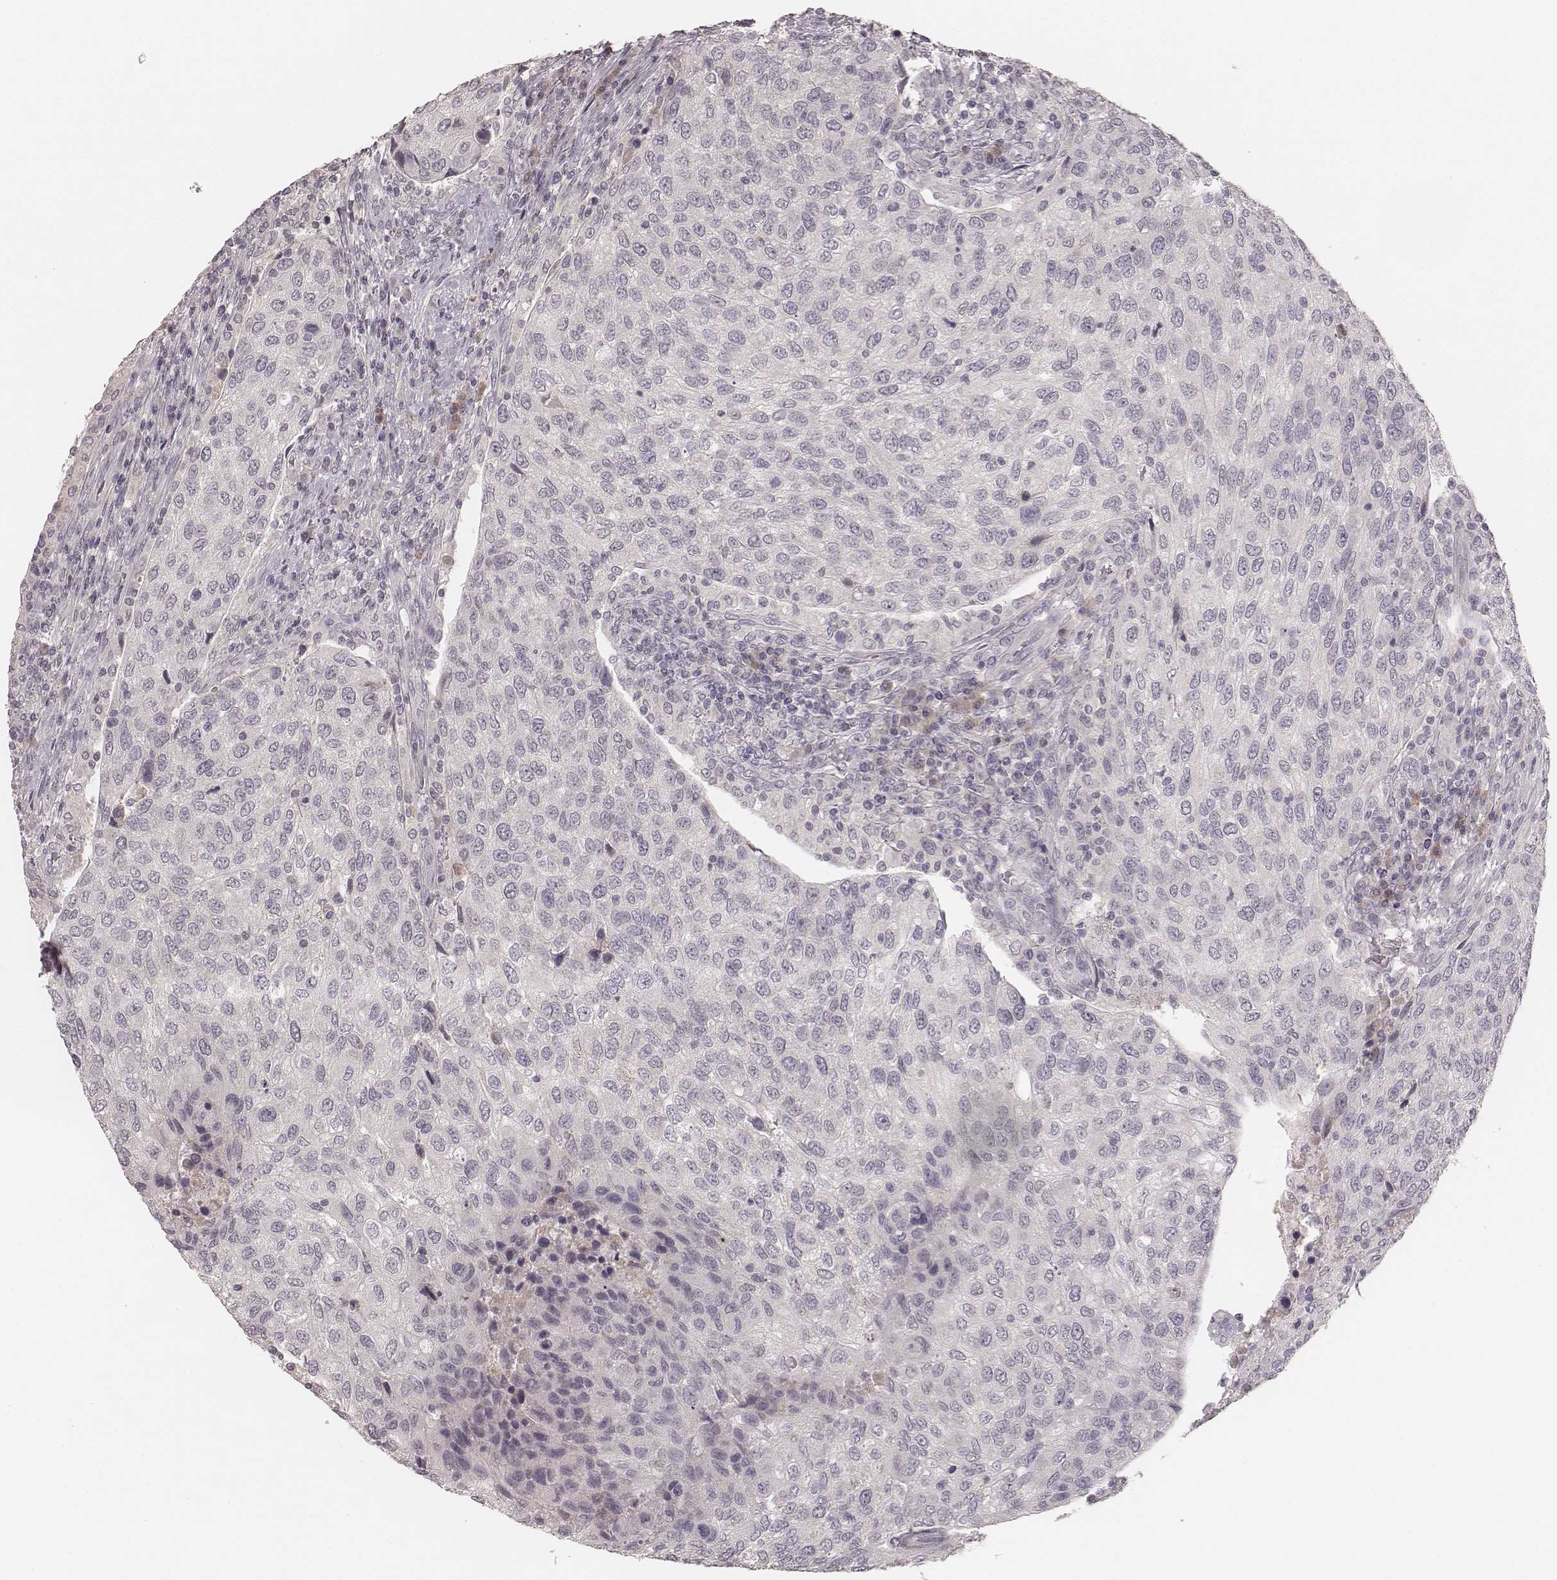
{"staining": {"intensity": "negative", "quantity": "none", "location": "none"}, "tissue": "urothelial cancer", "cell_type": "Tumor cells", "image_type": "cancer", "snomed": [{"axis": "morphology", "description": "Urothelial carcinoma, High grade"}, {"axis": "topography", "description": "Urinary bladder"}], "caption": "Urothelial carcinoma (high-grade) was stained to show a protein in brown. There is no significant positivity in tumor cells. (Immunohistochemistry, brightfield microscopy, high magnification).", "gene": "LY6K", "patient": {"sex": "female", "age": 78}}